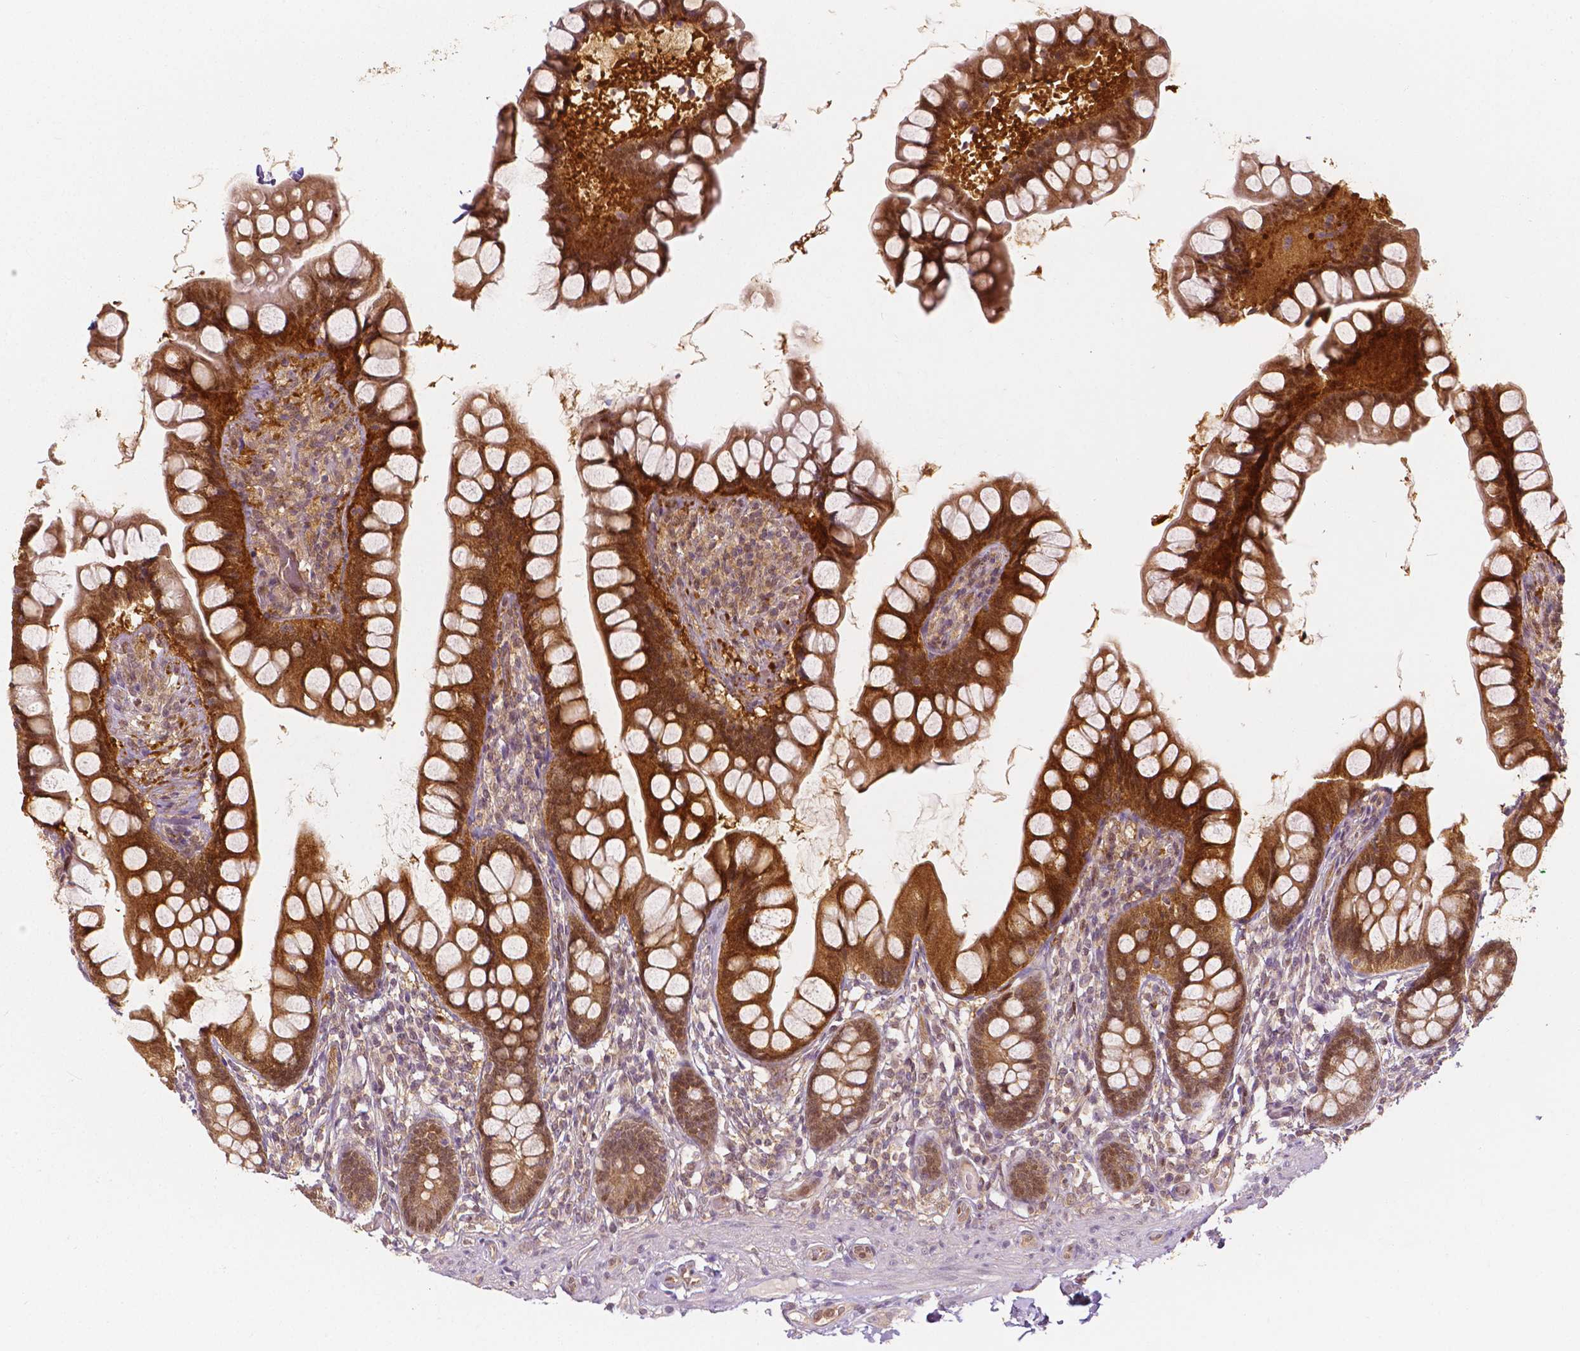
{"staining": {"intensity": "moderate", "quantity": ">75%", "location": "cytoplasmic/membranous,nuclear"}, "tissue": "small intestine", "cell_type": "Glandular cells", "image_type": "normal", "snomed": [{"axis": "morphology", "description": "Normal tissue, NOS"}, {"axis": "topography", "description": "Small intestine"}], "caption": "This micrograph displays immunohistochemistry (IHC) staining of benign human small intestine, with medium moderate cytoplasmic/membranous,nuclear staining in about >75% of glandular cells.", "gene": "NAPRT", "patient": {"sex": "male", "age": 70}}